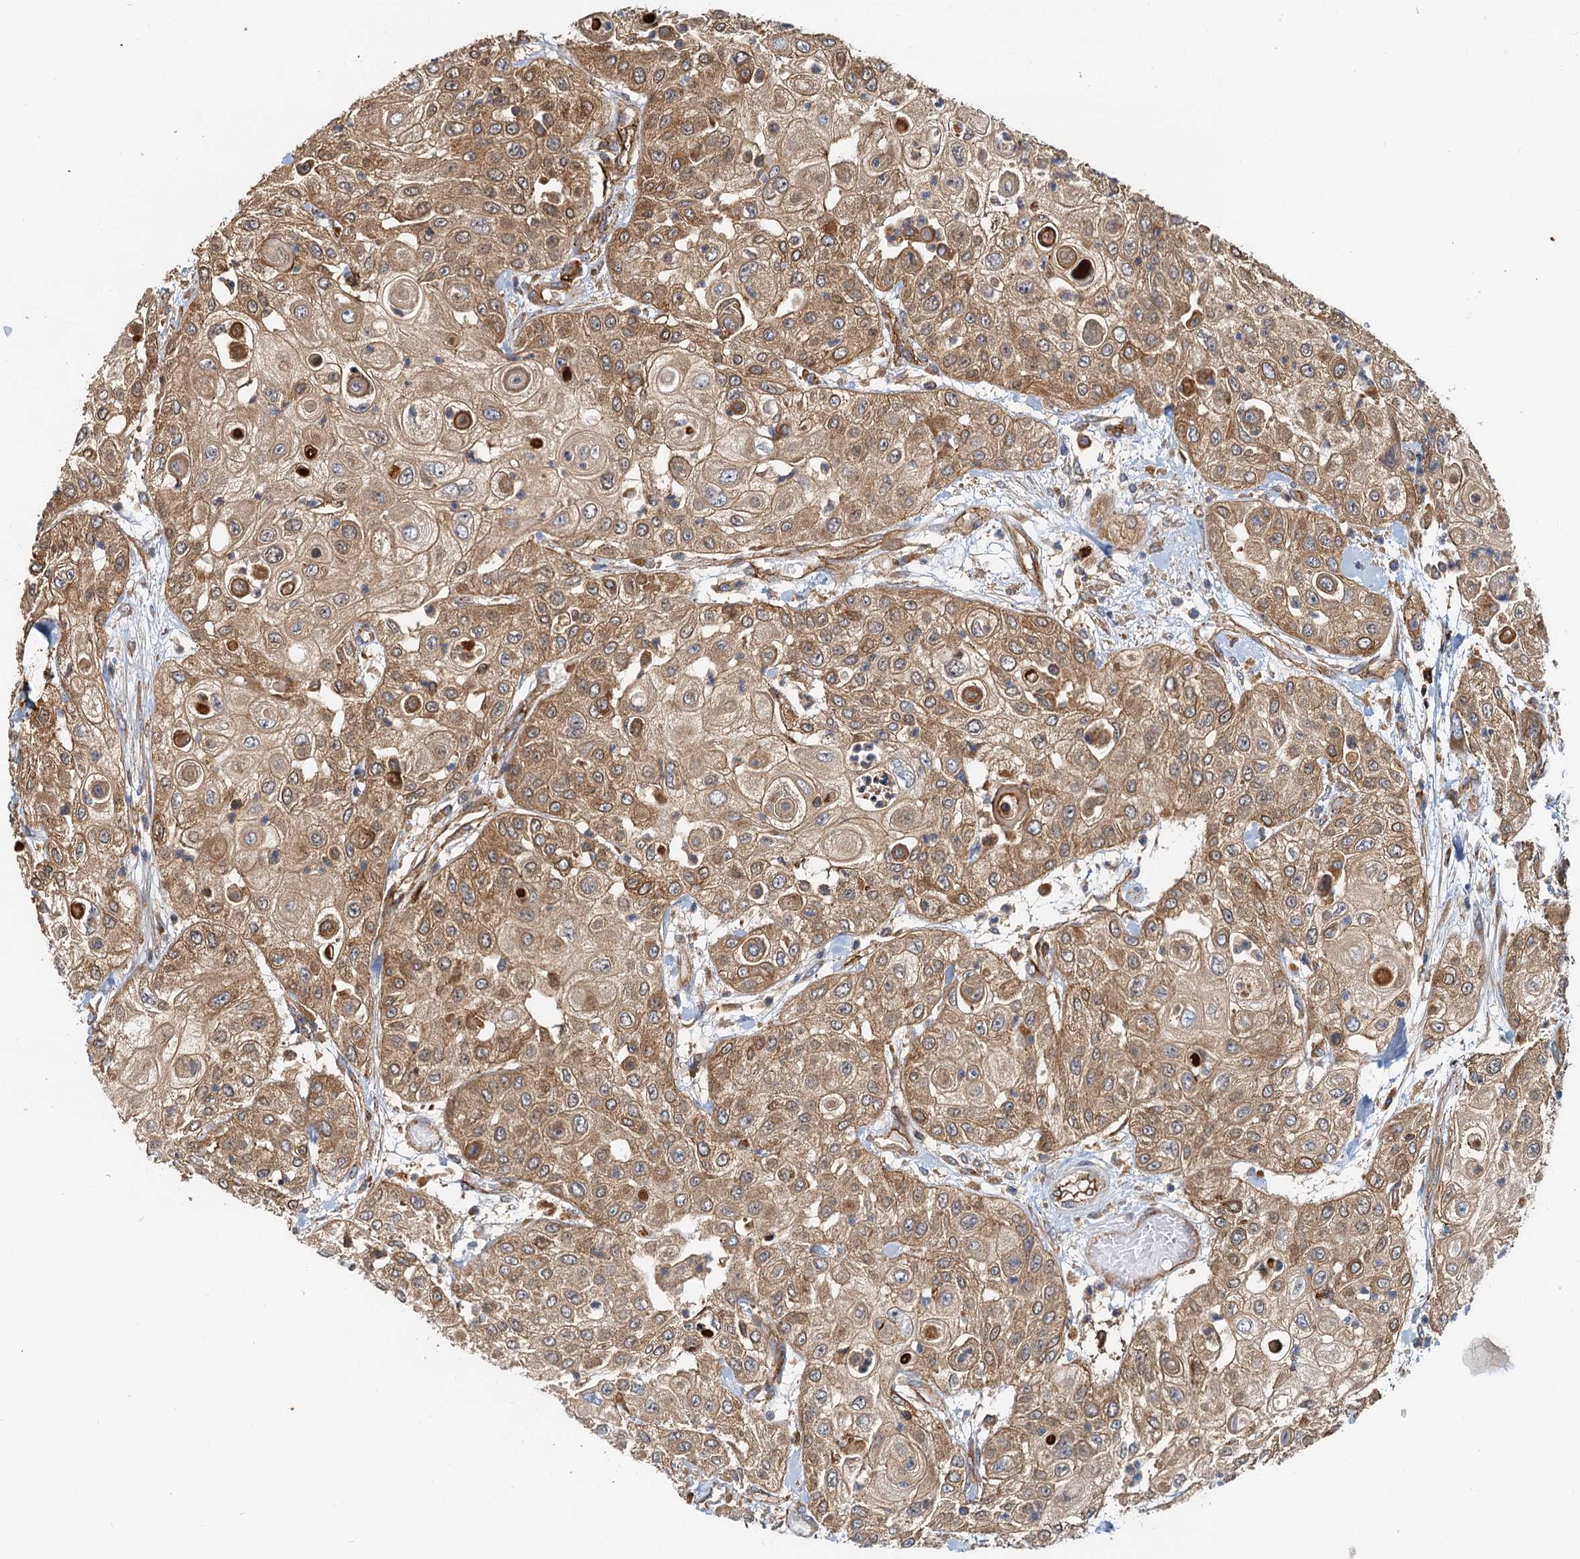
{"staining": {"intensity": "moderate", "quantity": ">75%", "location": "cytoplasmic/membranous"}, "tissue": "urothelial cancer", "cell_type": "Tumor cells", "image_type": "cancer", "snomed": [{"axis": "morphology", "description": "Urothelial carcinoma, High grade"}, {"axis": "topography", "description": "Urinary bladder"}], "caption": "This is a histology image of immunohistochemistry (IHC) staining of urothelial cancer, which shows moderate positivity in the cytoplasmic/membranous of tumor cells.", "gene": "NIPAL3", "patient": {"sex": "female", "age": 79}}